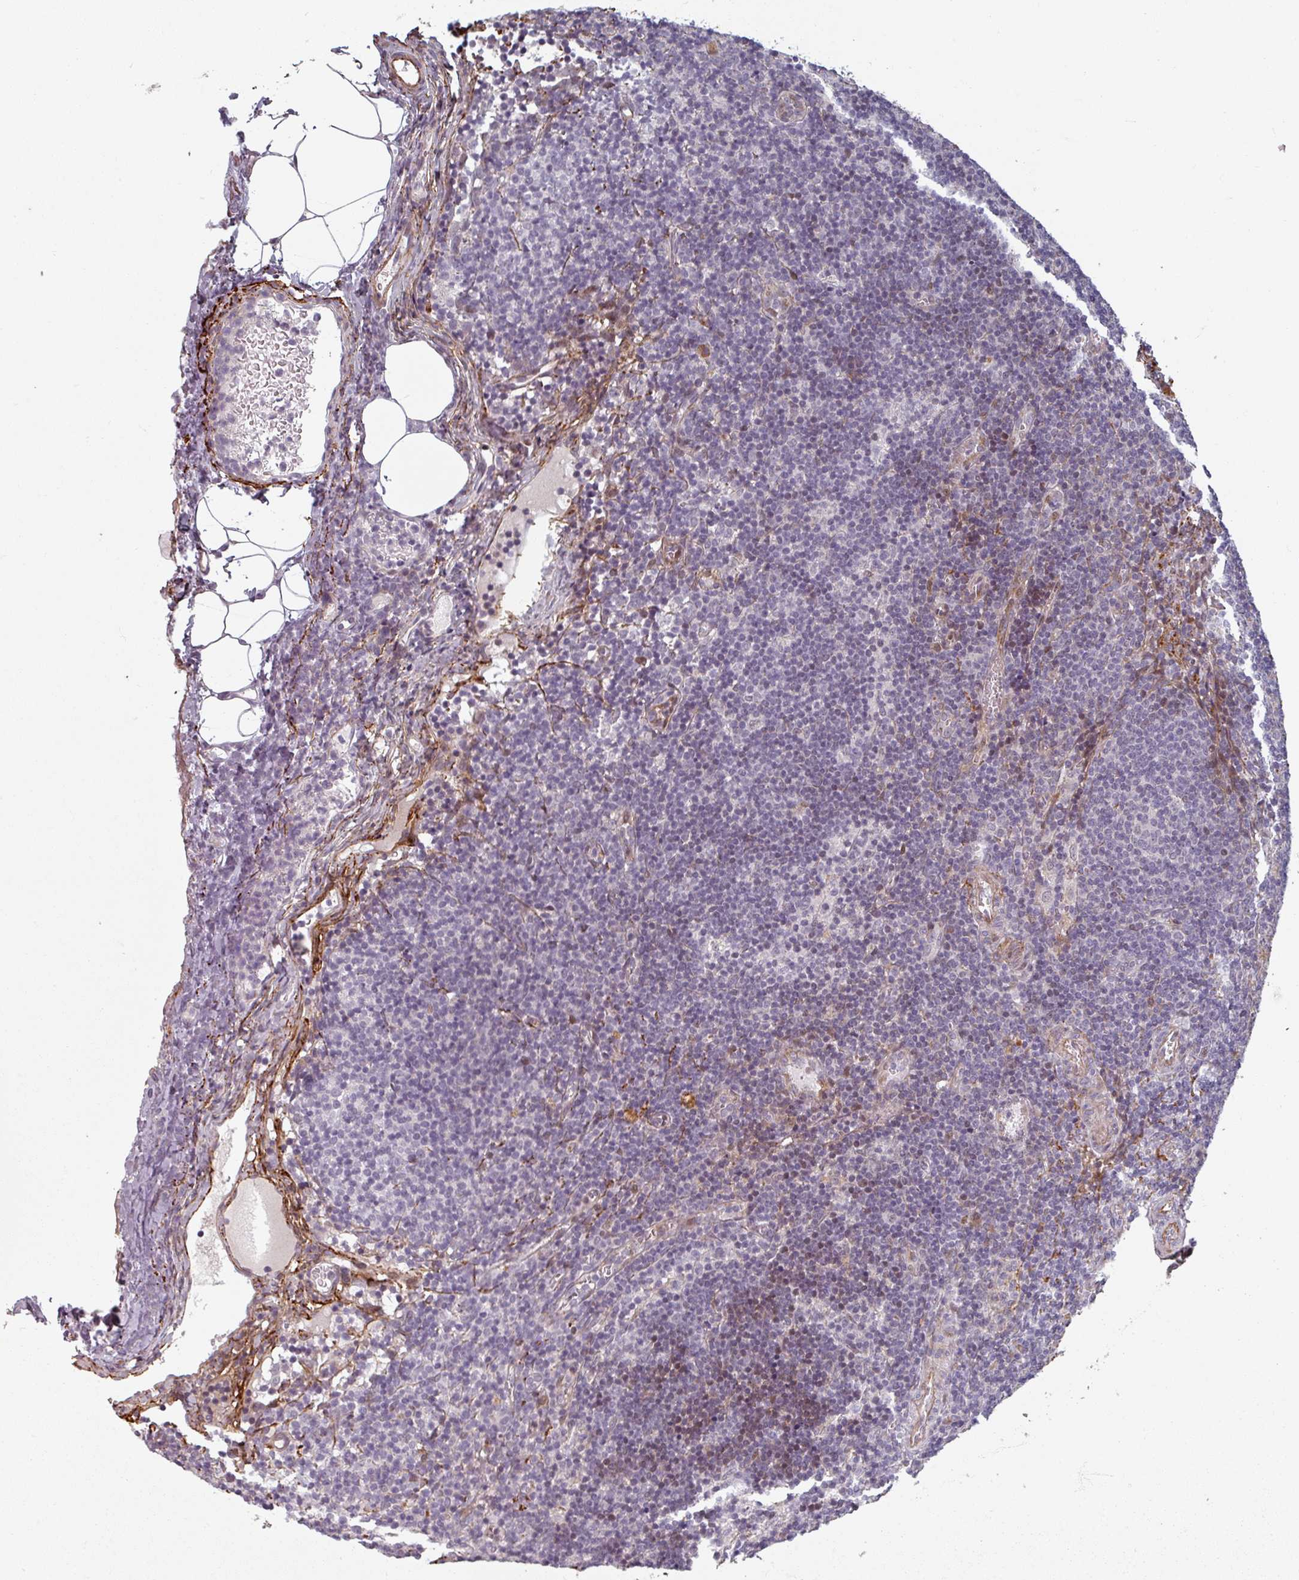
{"staining": {"intensity": "weak", "quantity": "<25%", "location": "nuclear"}, "tissue": "lymph node", "cell_type": "Non-germinal center cells", "image_type": "normal", "snomed": [{"axis": "morphology", "description": "Normal tissue, NOS"}, {"axis": "topography", "description": "Lymph node"}], "caption": "Immunohistochemistry of benign human lymph node exhibits no staining in non-germinal center cells.", "gene": "CYB5RL", "patient": {"sex": "female", "age": 37}}